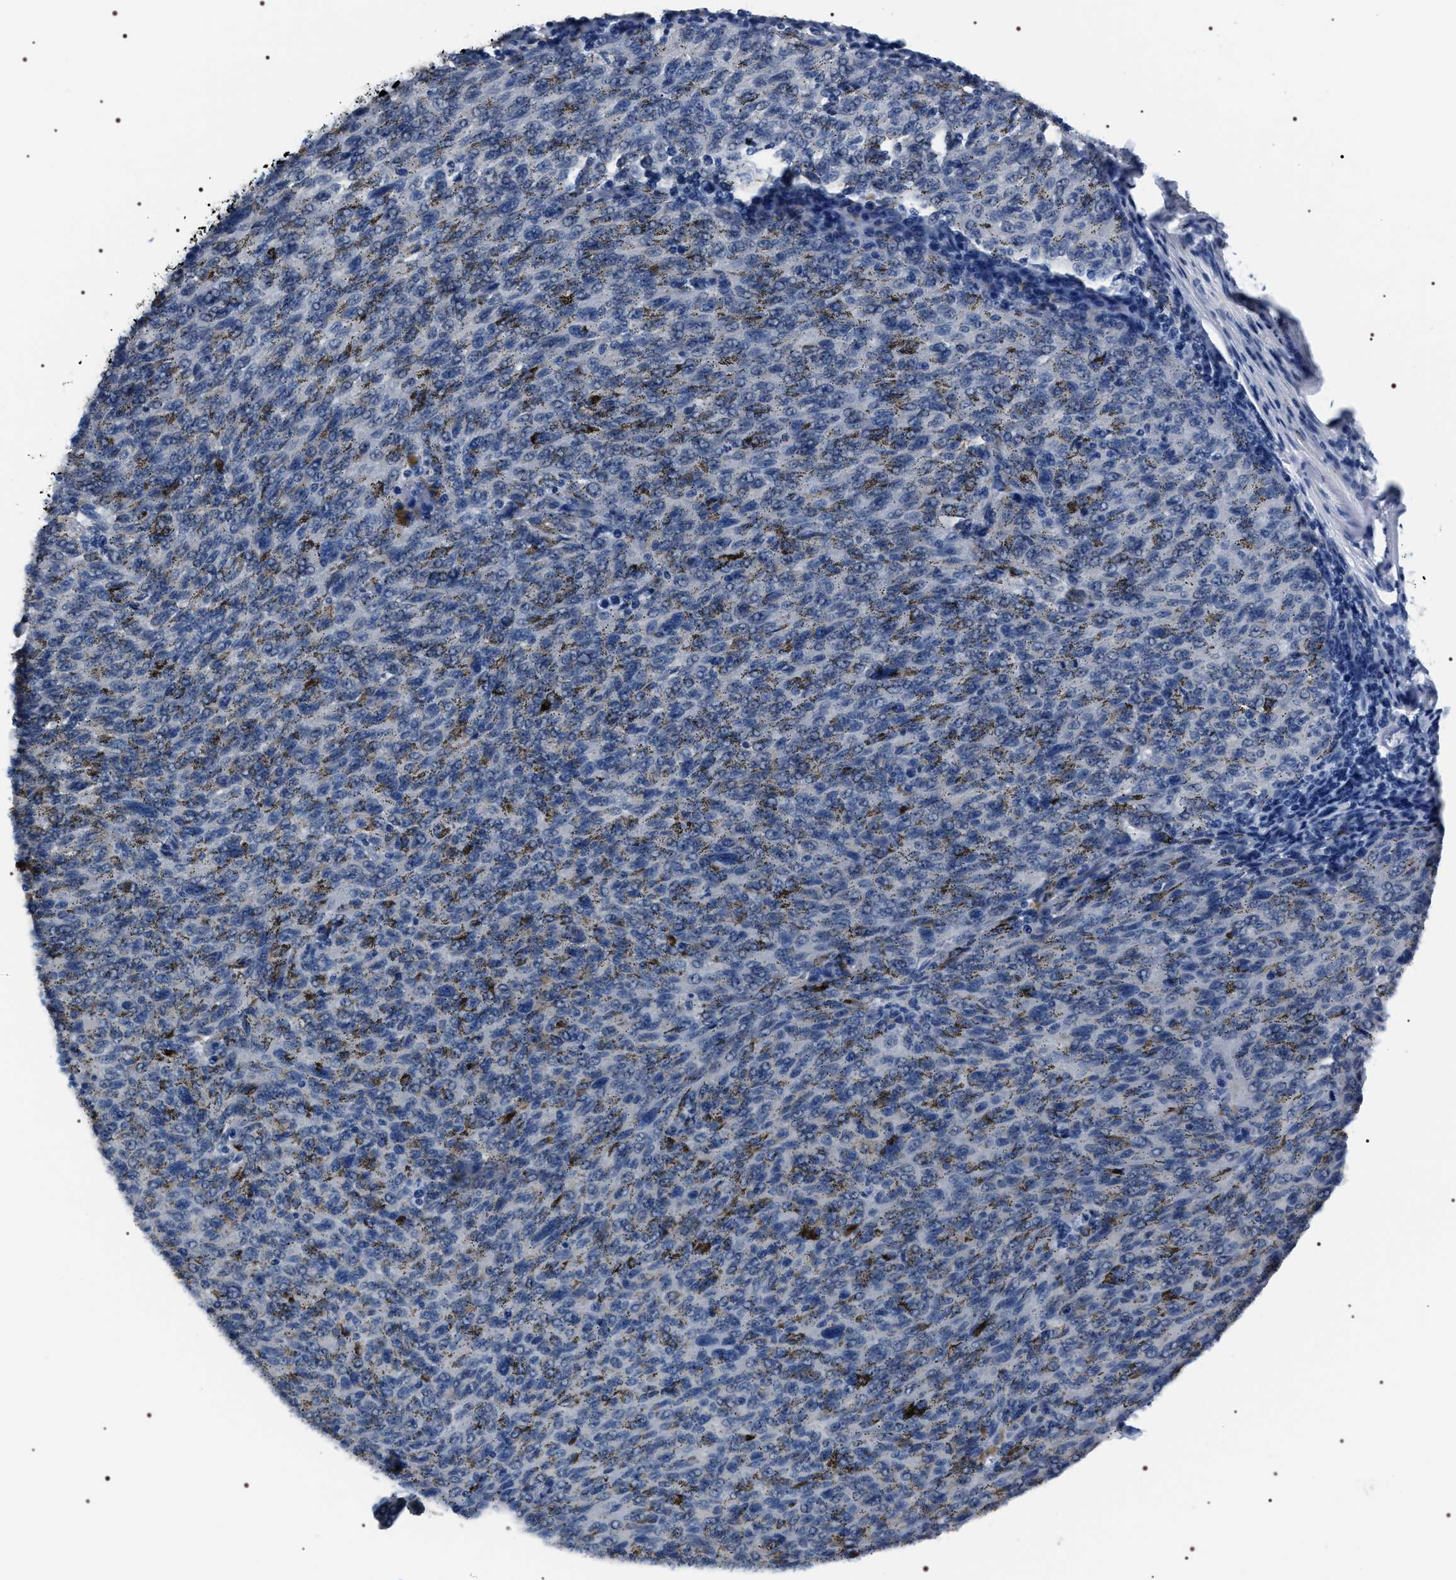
{"staining": {"intensity": "negative", "quantity": "none", "location": "none"}, "tissue": "melanoma", "cell_type": "Tumor cells", "image_type": "cancer", "snomed": [{"axis": "morphology", "description": "Malignant melanoma, NOS"}, {"axis": "topography", "description": "Skin"}], "caption": "Immunohistochemistry (IHC) photomicrograph of human malignant melanoma stained for a protein (brown), which exhibits no expression in tumor cells.", "gene": "ADH4", "patient": {"sex": "female", "age": 72}}